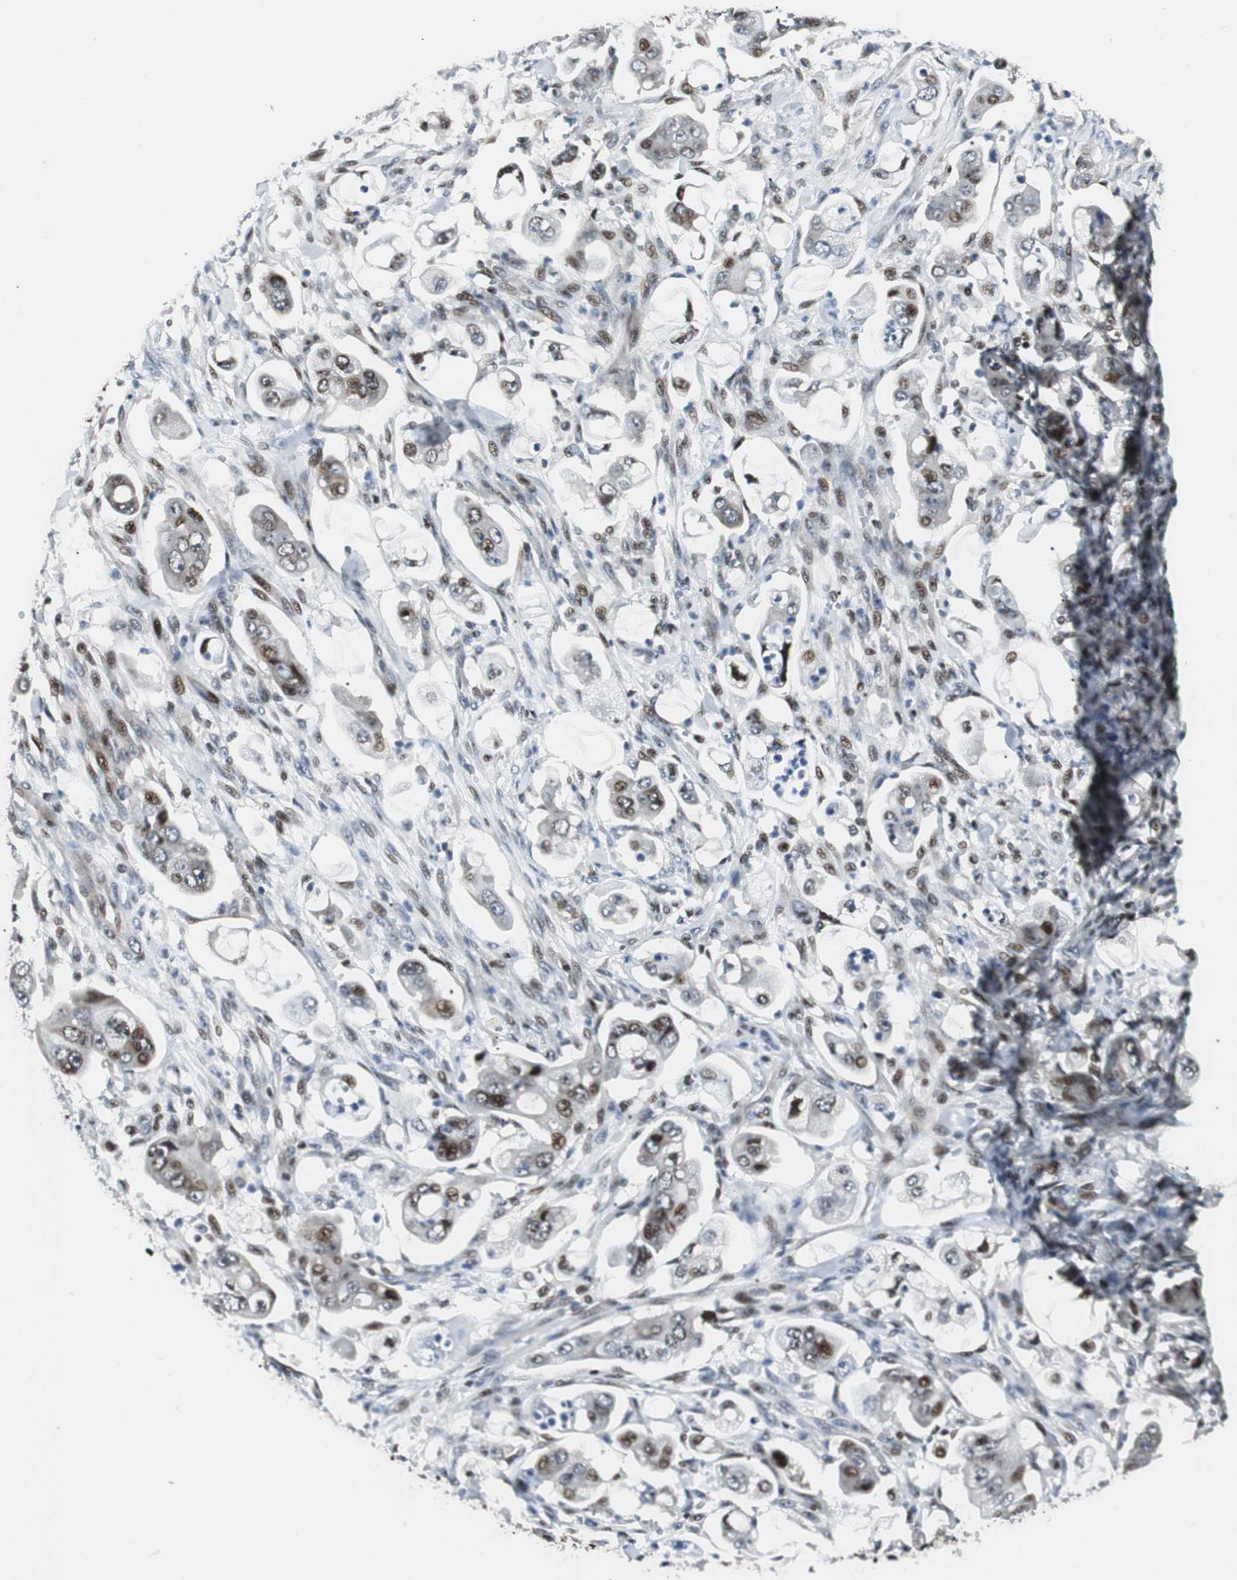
{"staining": {"intensity": "moderate", "quantity": "25%-75%", "location": "nuclear"}, "tissue": "stomach cancer", "cell_type": "Tumor cells", "image_type": "cancer", "snomed": [{"axis": "morphology", "description": "Adenocarcinoma, NOS"}, {"axis": "topography", "description": "Stomach"}], "caption": "Protein staining displays moderate nuclear expression in about 25%-75% of tumor cells in stomach cancer.", "gene": "RAD1", "patient": {"sex": "male", "age": 62}}